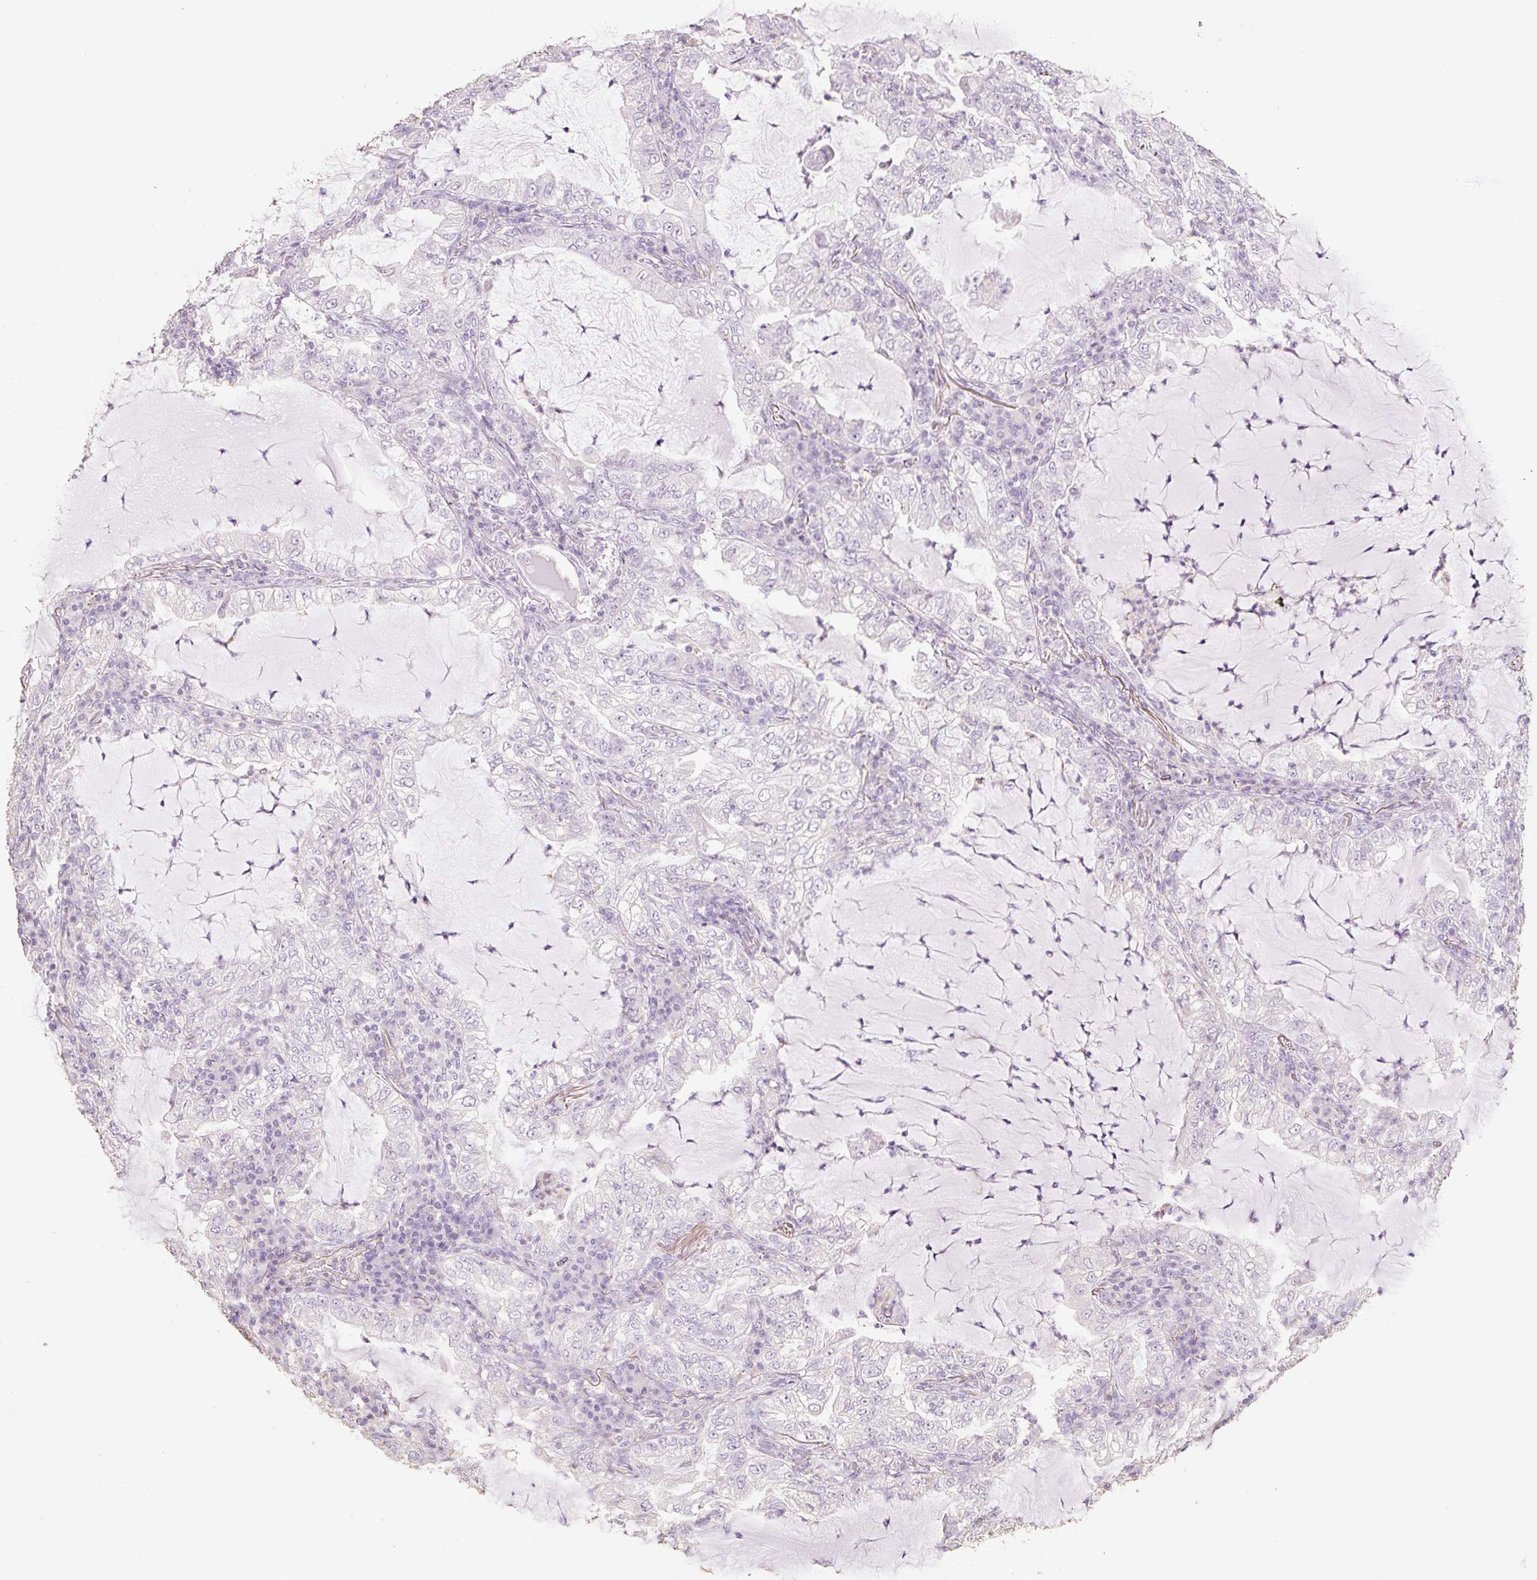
{"staining": {"intensity": "negative", "quantity": "none", "location": "none"}, "tissue": "lung cancer", "cell_type": "Tumor cells", "image_type": "cancer", "snomed": [{"axis": "morphology", "description": "Adenocarcinoma, NOS"}, {"axis": "topography", "description": "Lung"}], "caption": "DAB (3,3'-diaminobenzidine) immunohistochemical staining of human lung adenocarcinoma displays no significant staining in tumor cells.", "gene": "MBOAT7", "patient": {"sex": "female", "age": 73}}